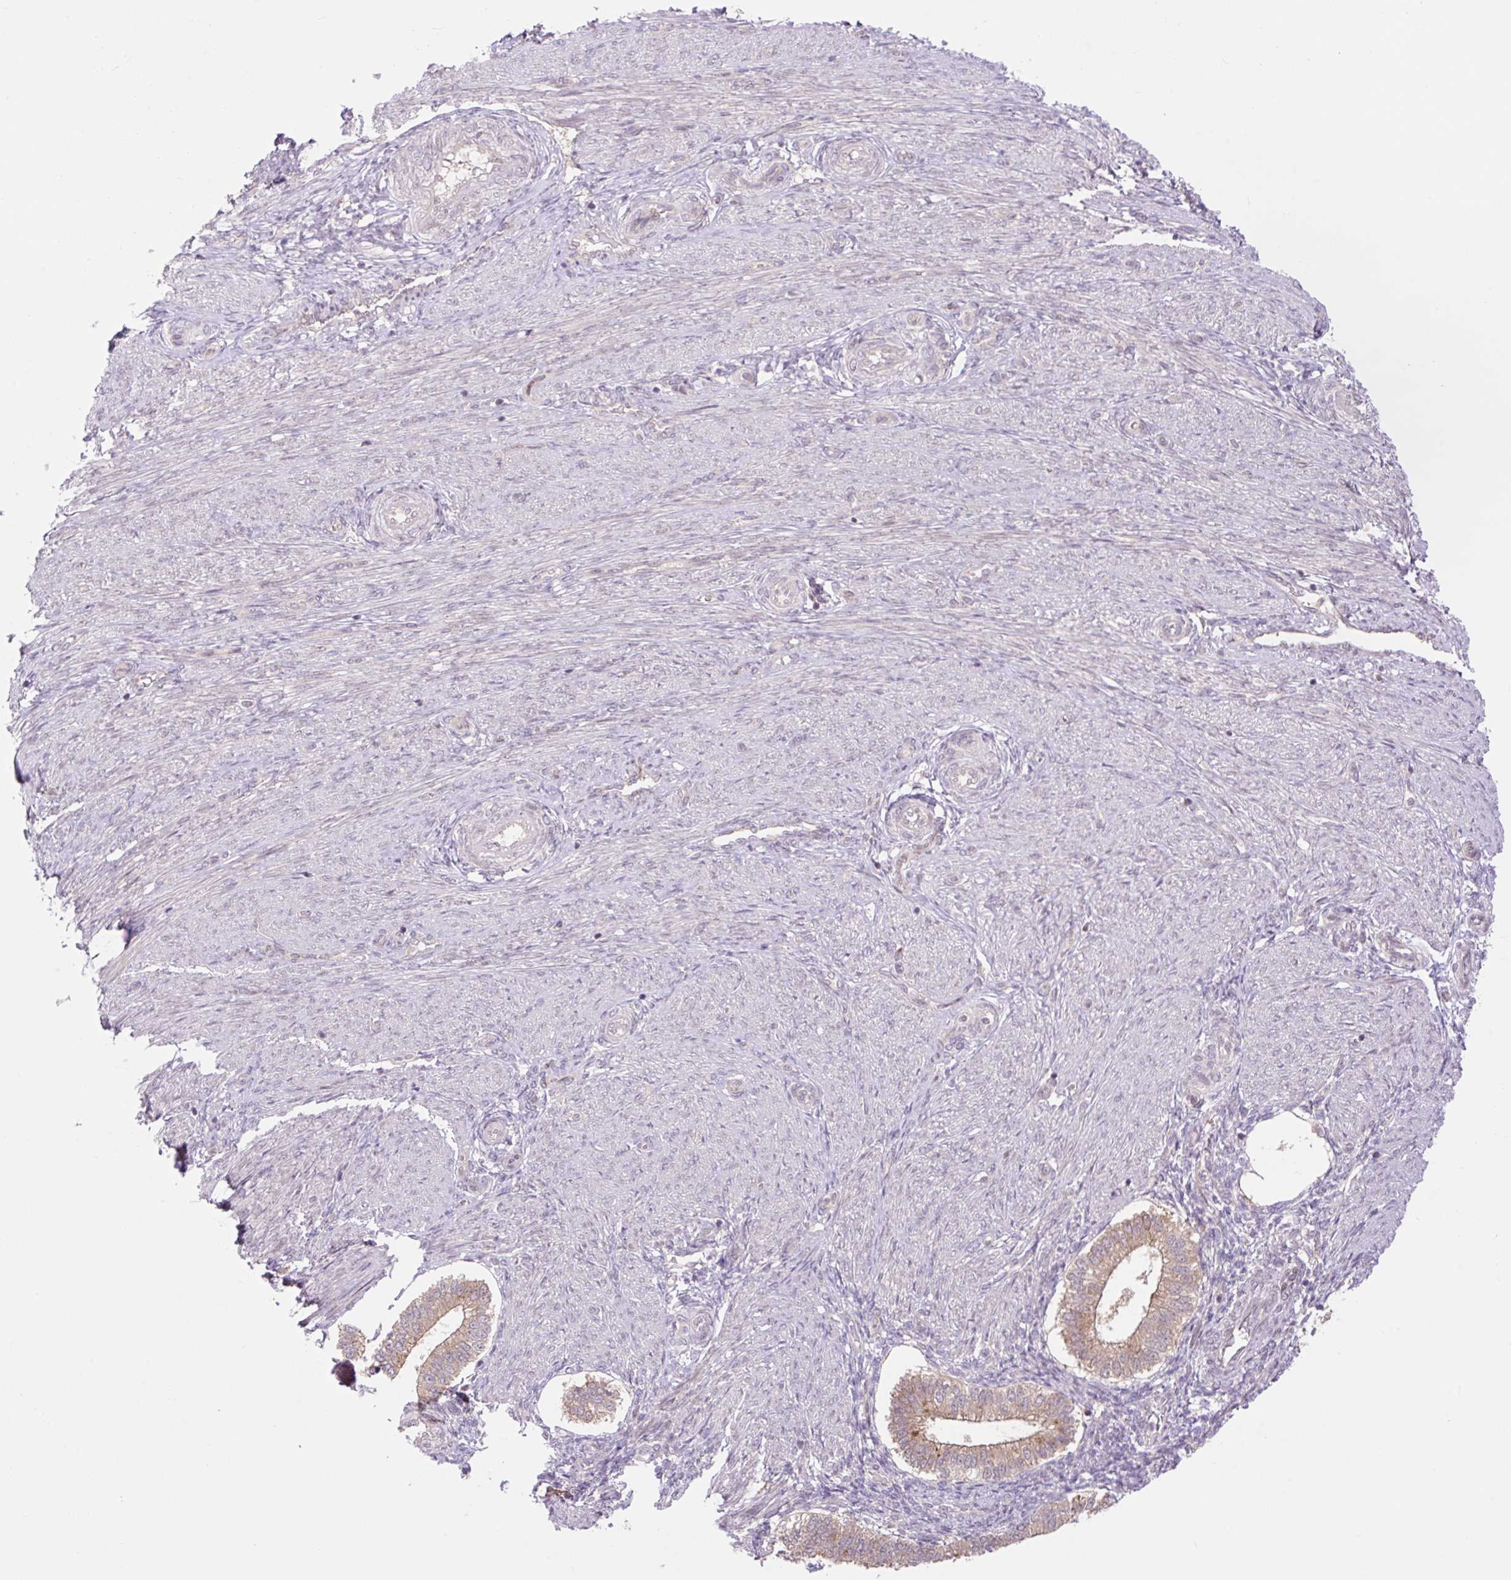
{"staining": {"intensity": "weak", "quantity": "<25%", "location": "cytoplasmic/membranous"}, "tissue": "endometrium", "cell_type": "Cells in endometrial stroma", "image_type": "normal", "snomed": [{"axis": "morphology", "description": "Normal tissue, NOS"}, {"axis": "topography", "description": "Endometrium"}], "caption": "Cells in endometrial stroma are negative for brown protein staining in unremarkable endometrium.", "gene": "VPS25", "patient": {"sex": "female", "age": 25}}